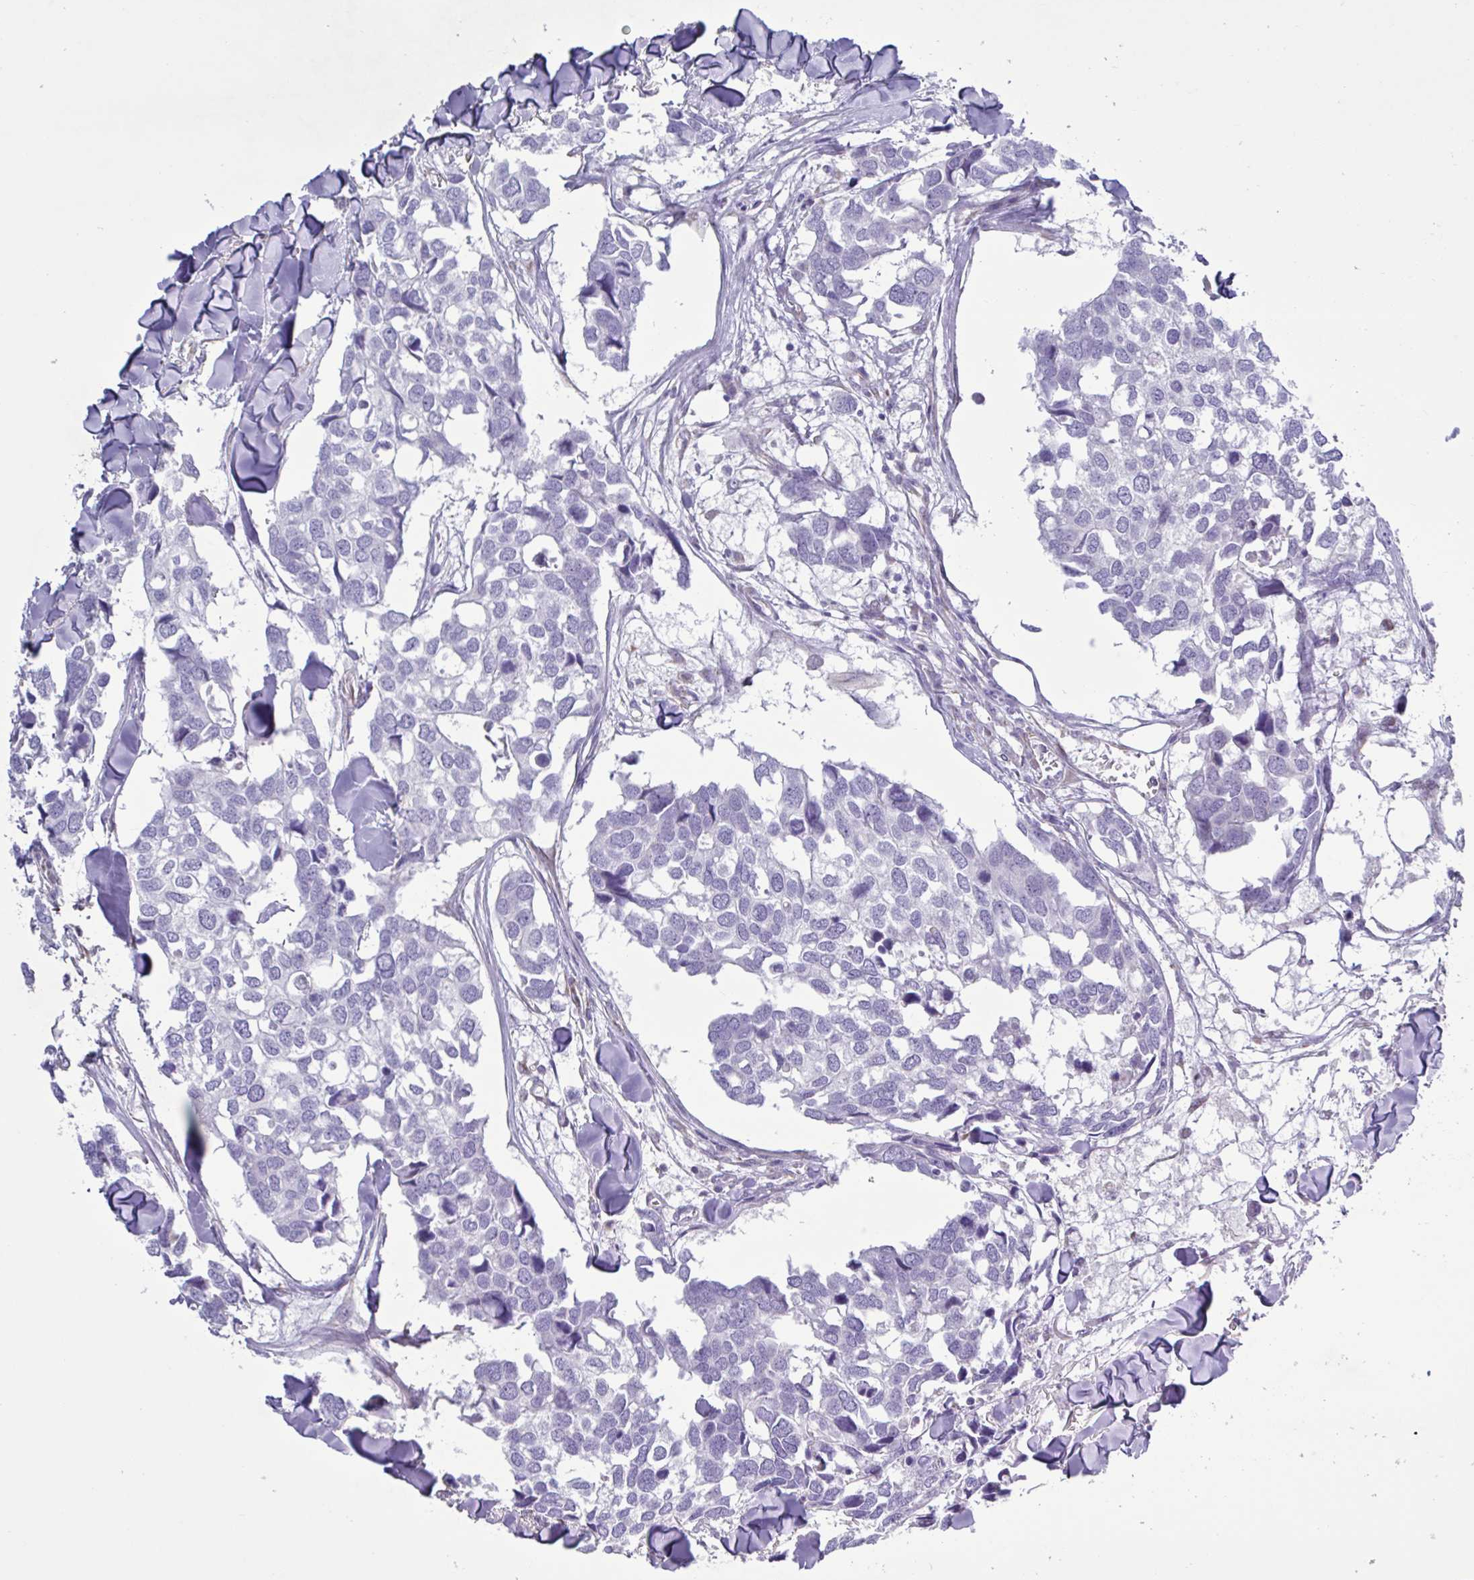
{"staining": {"intensity": "negative", "quantity": "none", "location": "none"}, "tissue": "breast cancer", "cell_type": "Tumor cells", "image_type": "cancer", "snomed": [{"axis": "morphology", "description": "Duct carcinoma"}, {"axis": "topography", "description": "Breast"}], "caption": "Human intraductal carcinoma (breast) stained for a protein using immunohistochemistry reveals no staining in tumor cells.", "gene": "TMEM86B", "patient": {"sex": "female", "age": 83}}